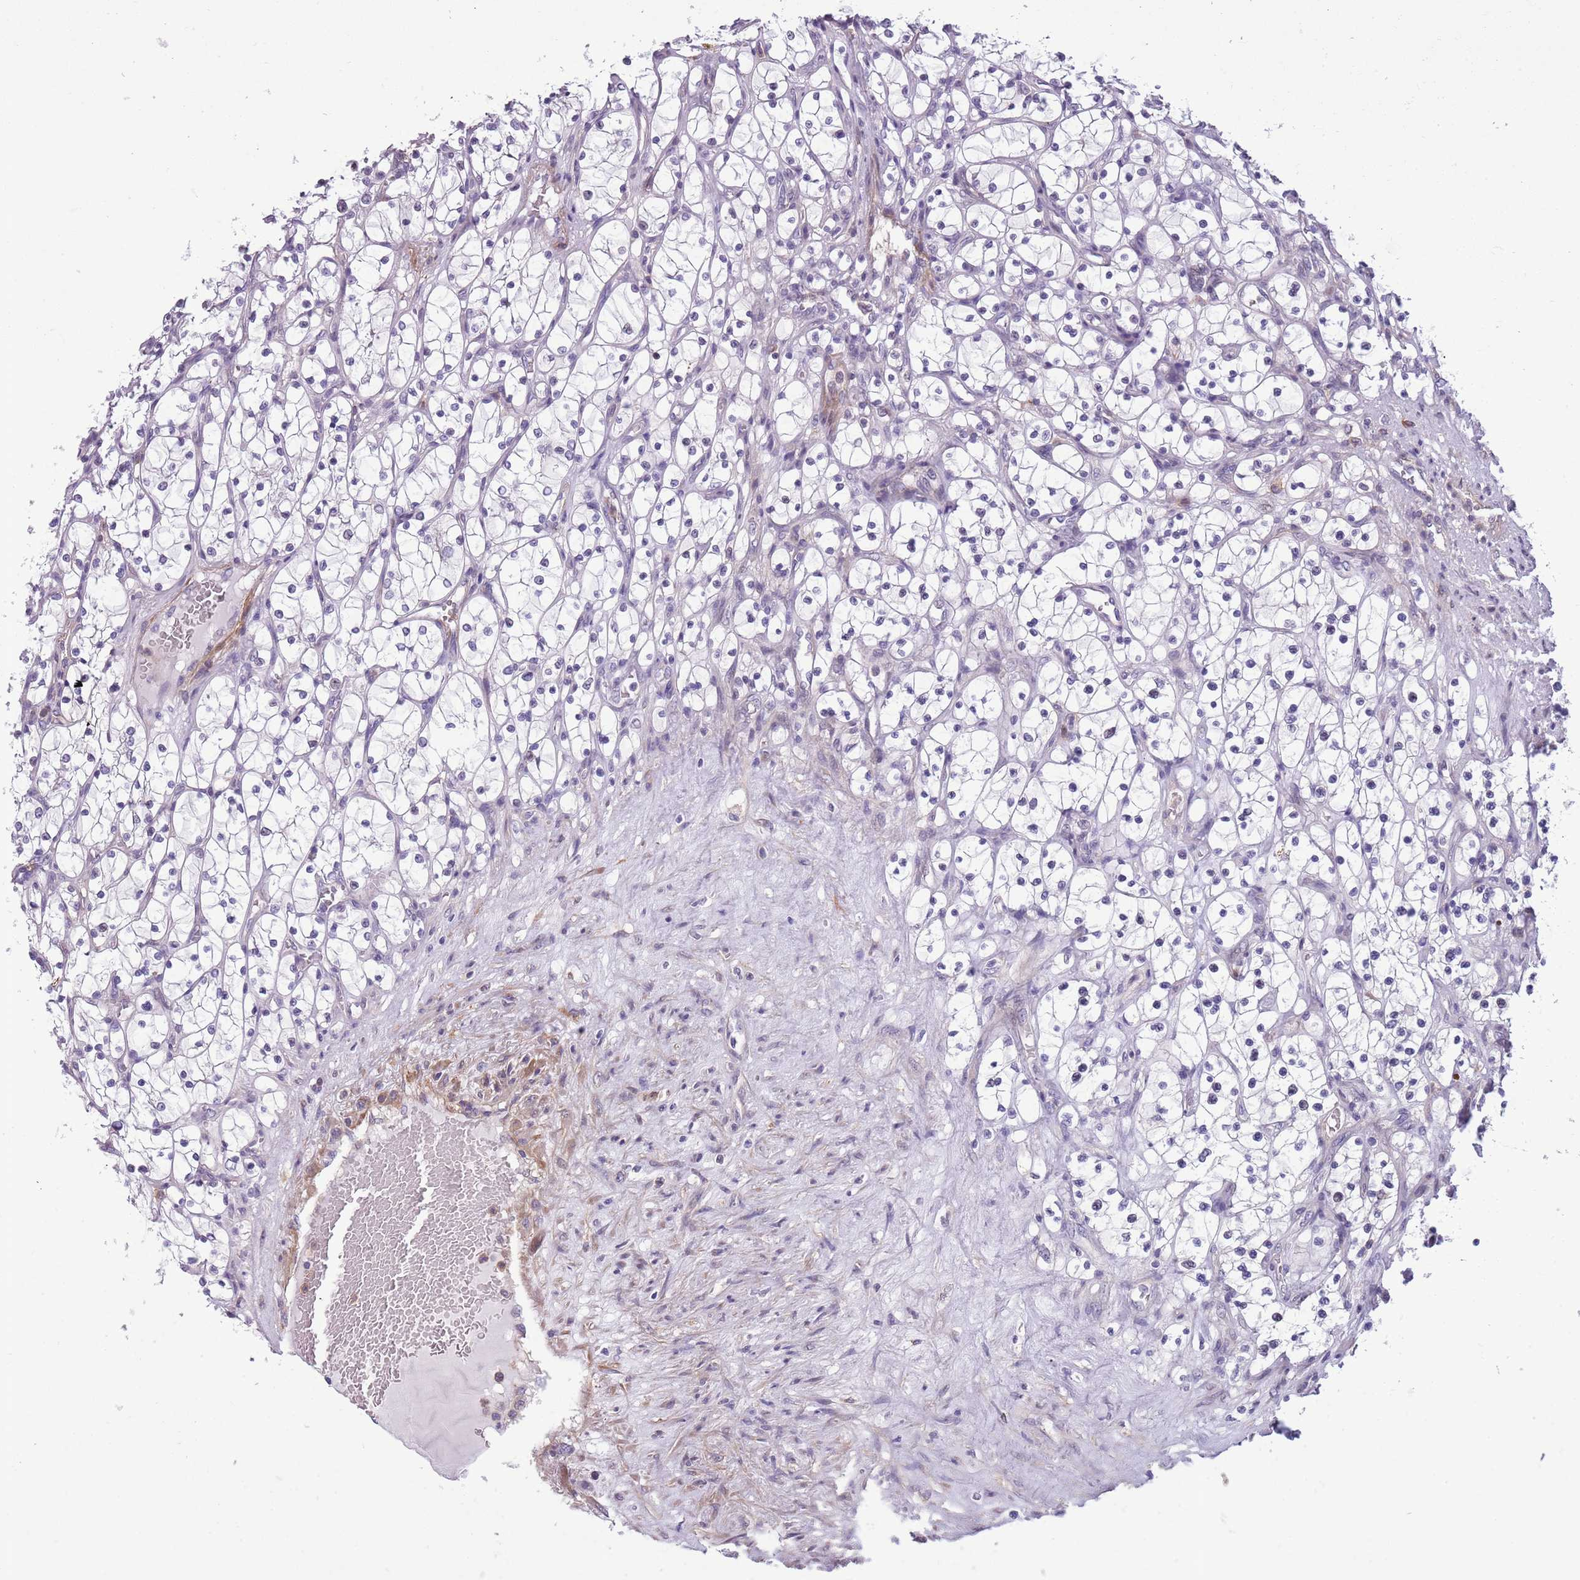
{"staining": {"intensity": "negative", "quantity": "none", "location": "none"}, "tissue": "renal cancer", "cell_type": "Tumor cells", "image_type": "cancer", "snomed": [{"axis": "morphology", "description": "Adenocarcinoma, NOS"}, {"axis": "topography", "description": "Kidney"}], "caption": "This is a micrograph of immunohistochemistry (IHC) staining of renal cancer, which shows no expression in tumor cells.", "gene": "JAML", "patient": {"sex": "female", "age": 69}}